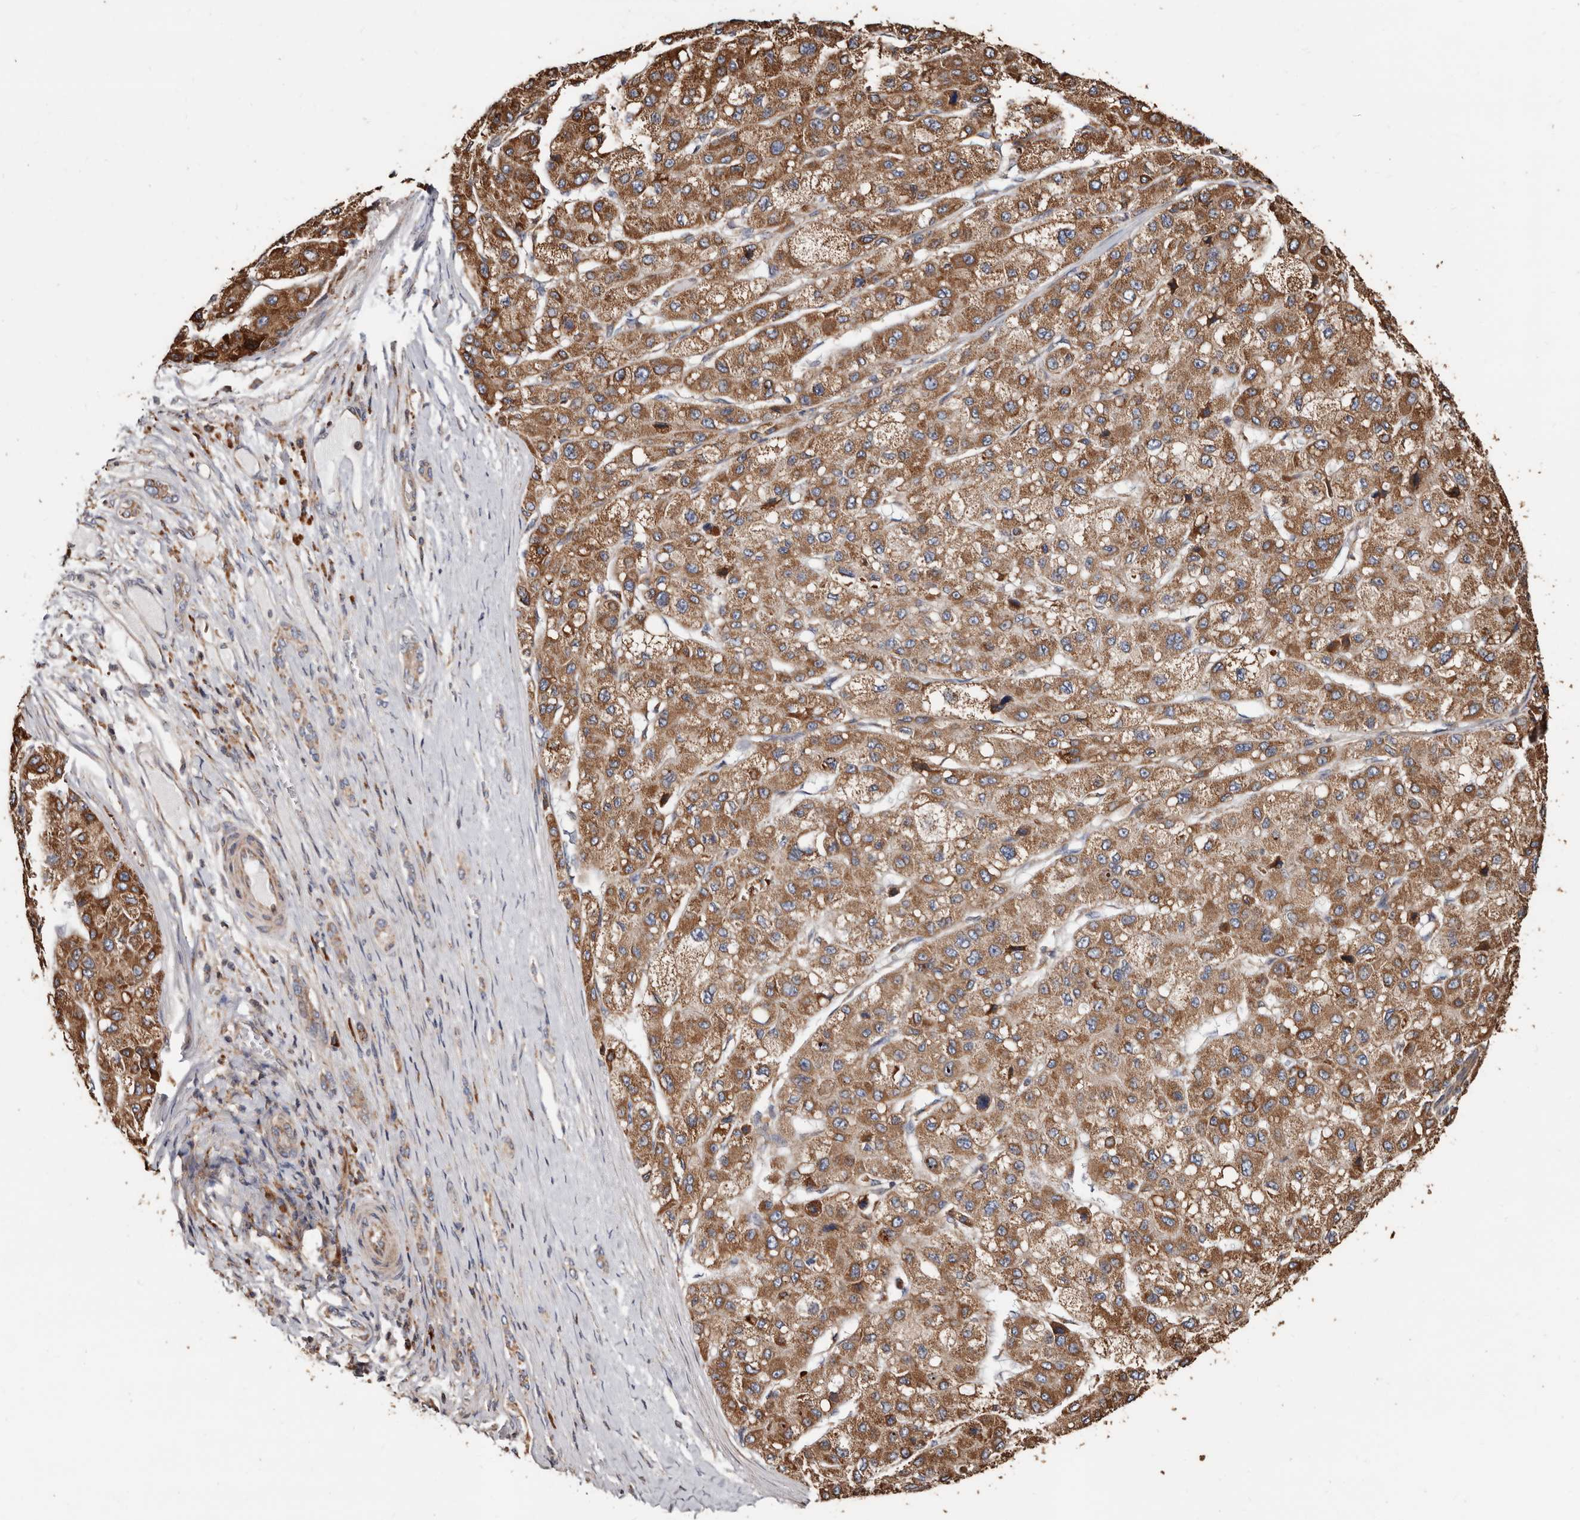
{"staining": {"intensity": "moderate", "quantity": ">75%", "location": "cytoplasmic/membranous"}, "tissue": "liver cancer", "cell_type": "Tumor cells", "image_type": "cancer", "snomed": [{"axis": "morphology", "description": "Carcinoma, Hepatocellular, NOS"}, {"axis": "topography", "description": "Liver"}], "caption": "High-magnification brightfield microscopy of liver hepatocellular carcinoma stained with DAB (3,3'-diaminobenzidine) (brown) and counterstained with hematoxylin (blue). tumor cells exhibit moderate cytoplasmic/membranous staining is seen in approximately>75% of cells.", "gene": "OSGIN2", "patient": {"sex": "male", "age": 80}}